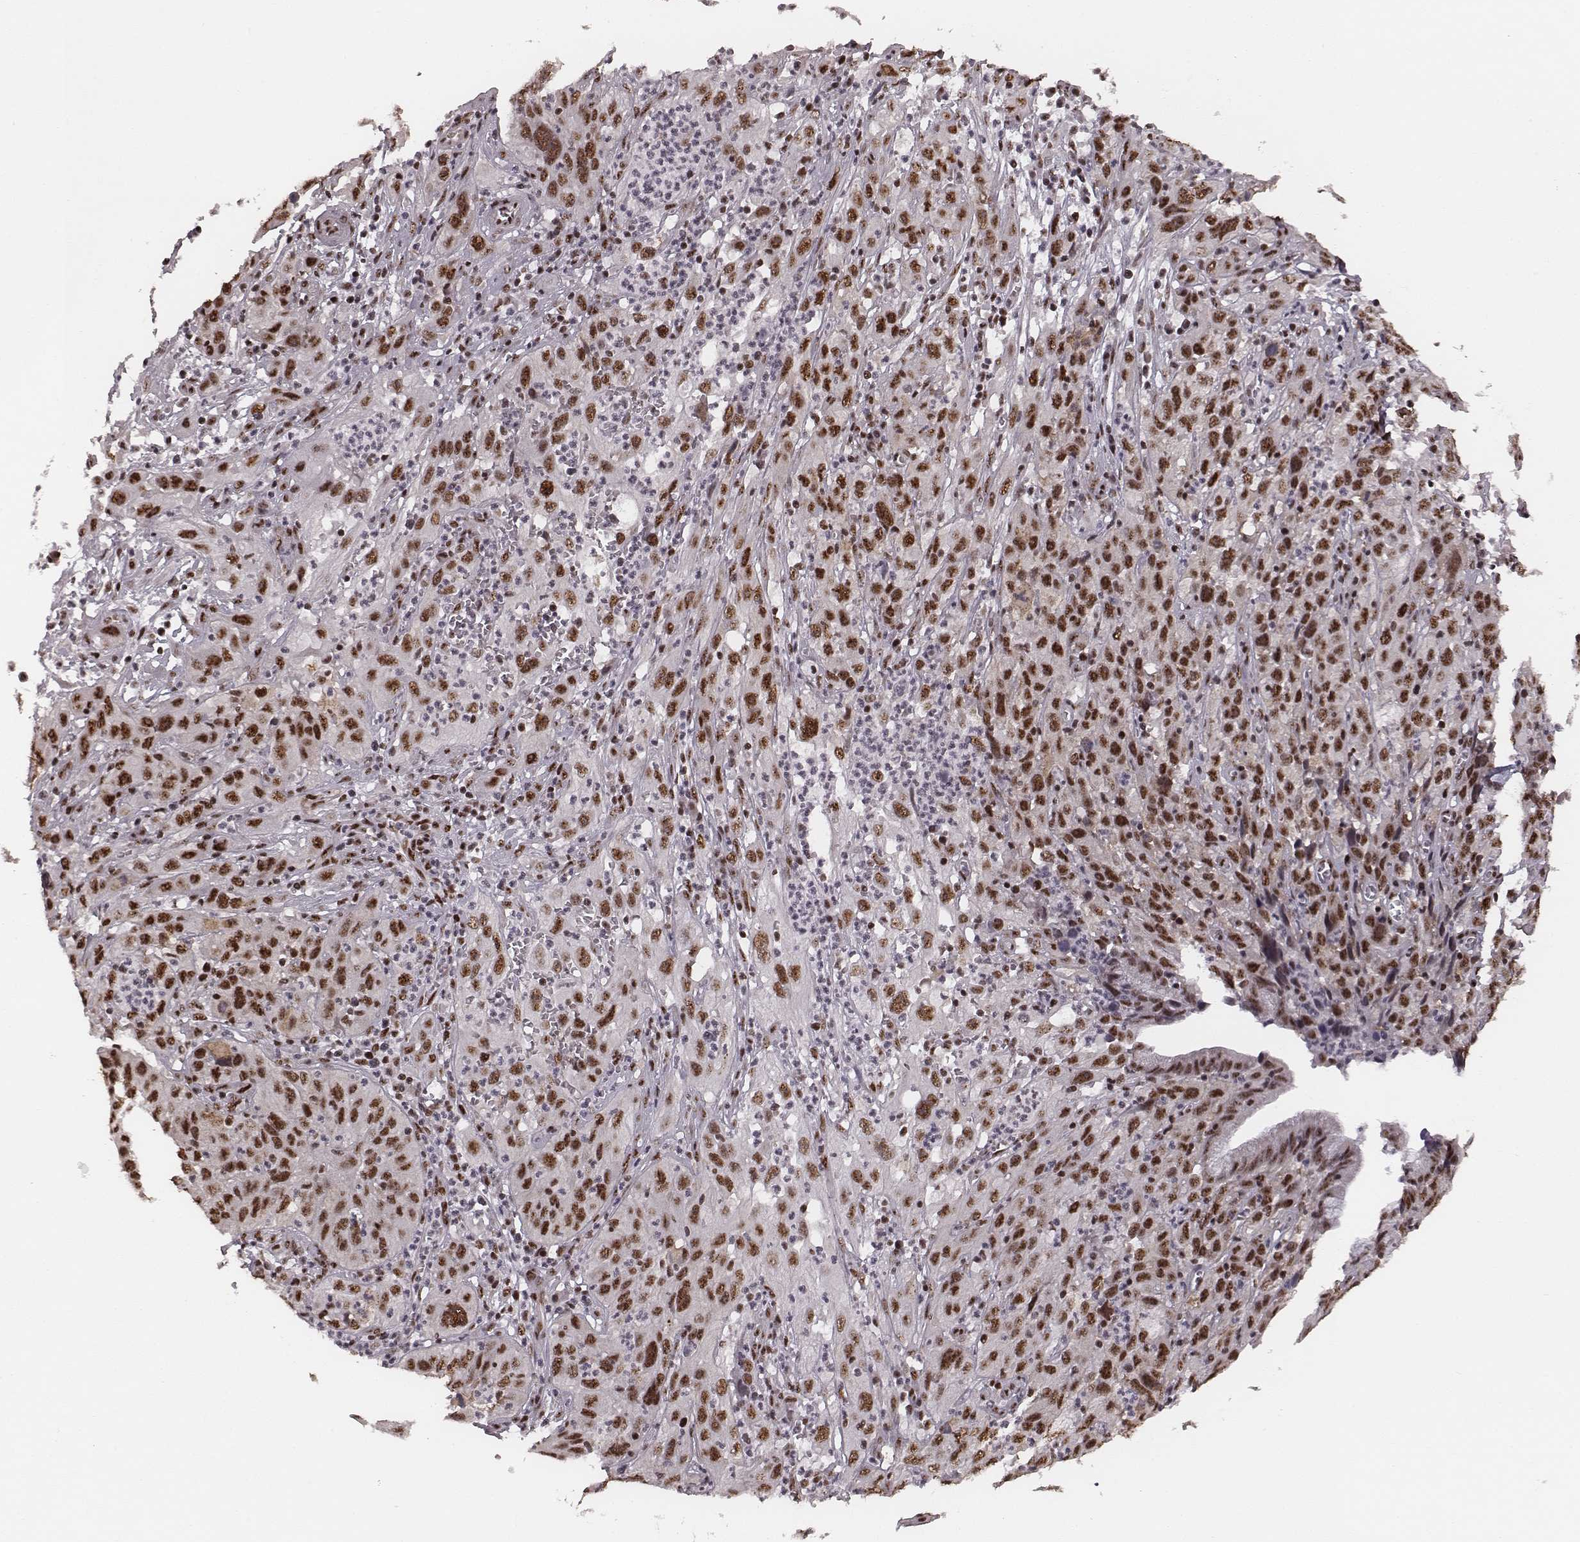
{"staining": {"intensity": "moderate", "quantity": ">75%", "location": "nuclear"}, "tissue": "cervical cancer", "cell_type": "Tumor cells", "image_type": "cancer", "snomed": [{"axis": "morphology", "description": "Squamous cell carcinoma, NOS"}, {"axis": "topography", "description": "Cervix"}], "caption": "This photomicrograph displays squamous cell carcinoma (cervical) stained with IHC to label a protein in brown. The nuclear of tumor cells show moderate positivity for the protein. Nuclei are counter-stained blue.", "gene": "LUC7L", "patient": {"sex": "female", "age": 32}}